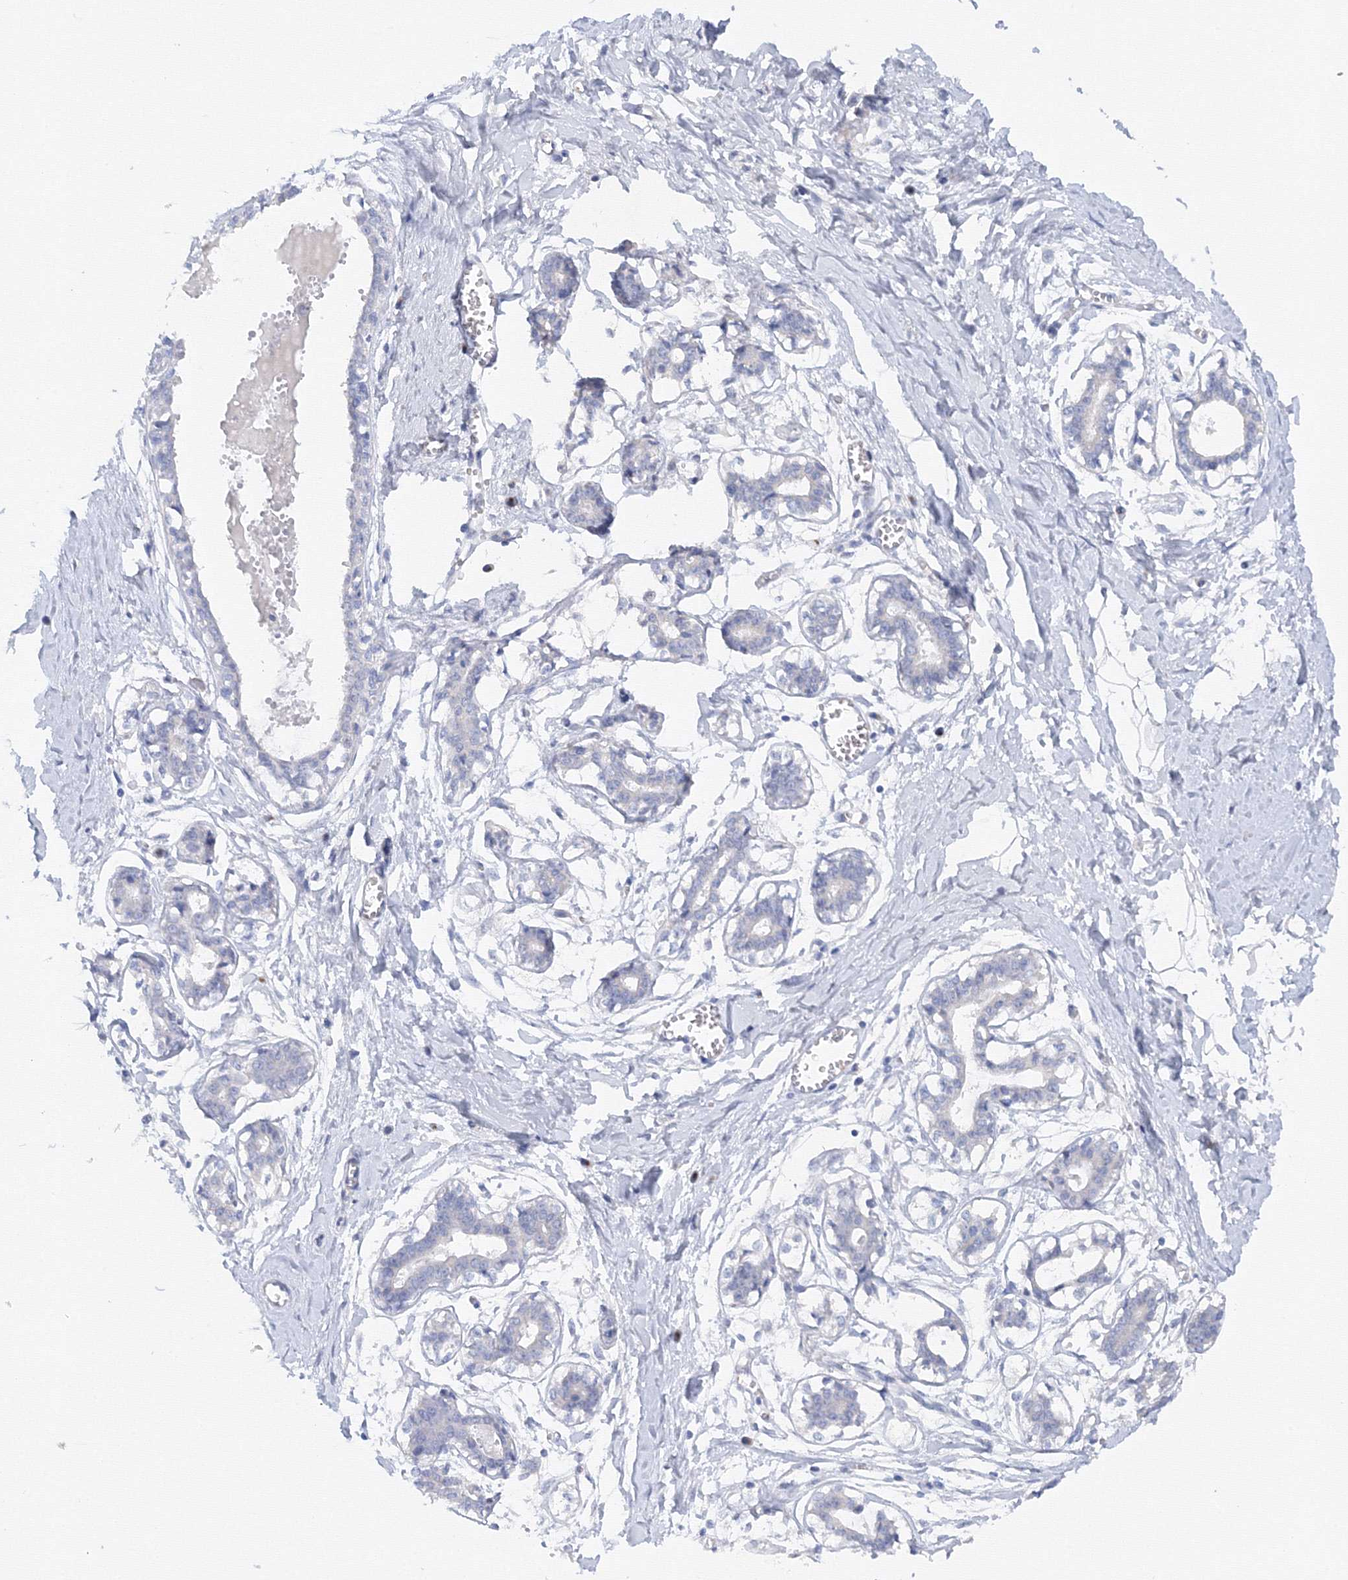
{"staining": {"intensity": "negative", "quantity": "none", "location": "none"}, "tissue": "breast", "cell_type": "Adipocytes", "image_type": "normal", "snomed": [{"axis": "morphology", "description": "Normal tissue, NOS"}, {"axis": "topography", "description": "Breast"}], "caption": "High power microscopy micrograph of an IHC photomicrograph of unremarkable breast, revealing no significant expression in adipocytes.", "gene": "TAMM41", "patient": {"sex": "female", "age": 27}}